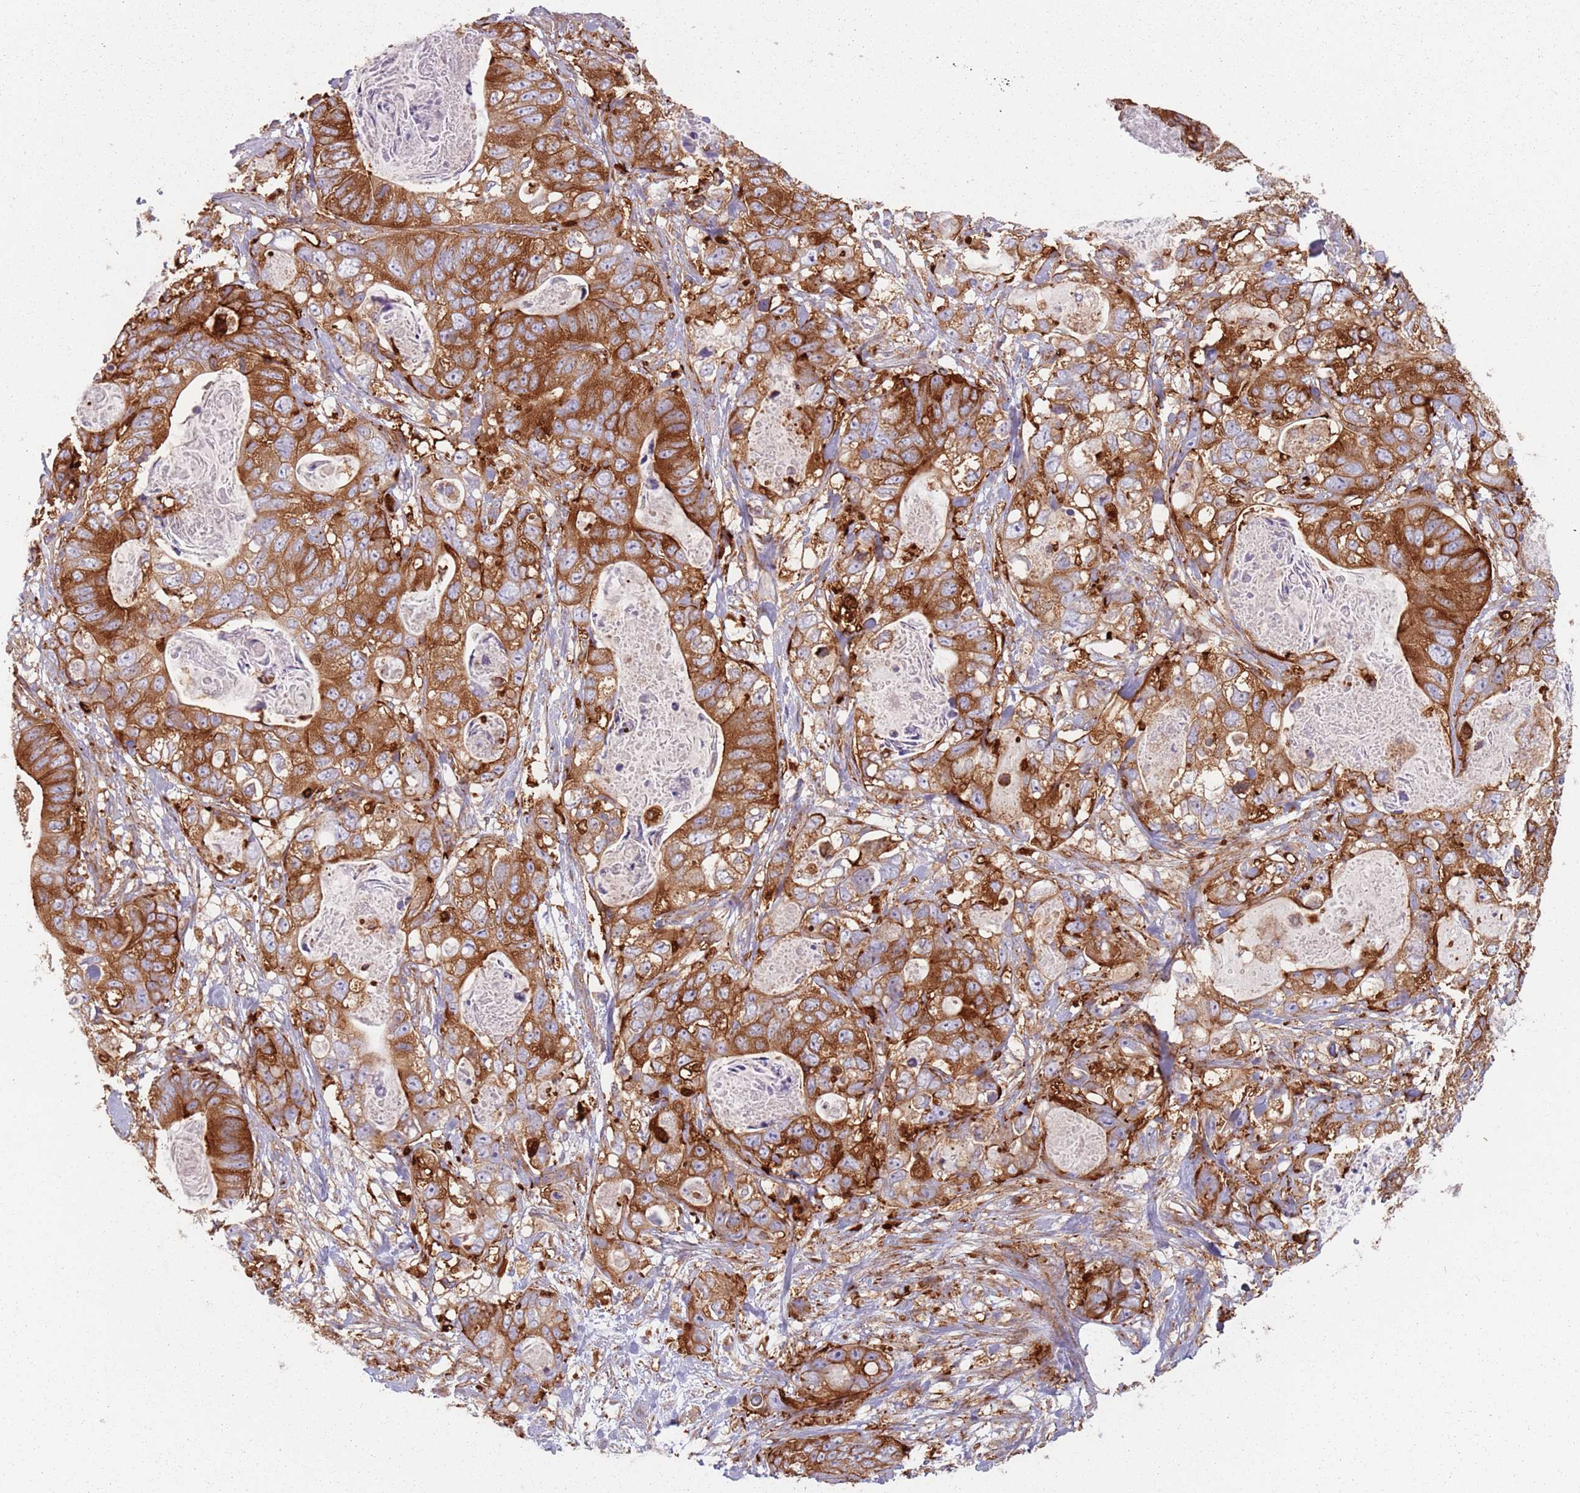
{"staining": {"intensity": "strong", "quantity": ">75%", "location": "cytoplasmic/membranous"}, "tissue": "stomach cancer", "cell_type": "Tumor cells", "image_type": "cancer", "snomed": [{"axis": "morphology", "description": "Normal tissue, NOS"}, {"axis": "morphology", "description": "Adenocarcinoma, NOS"}, {"axis": "topography", "description": "Stomach"}], "caption": "Human stomach cancer stained for a protein (brown) shows strong cytoplasmic/membranous positive expression in about >75% of tumor cells.", "gene": "TPD52L2", "patient": {"sex": "female", "age": 89}}